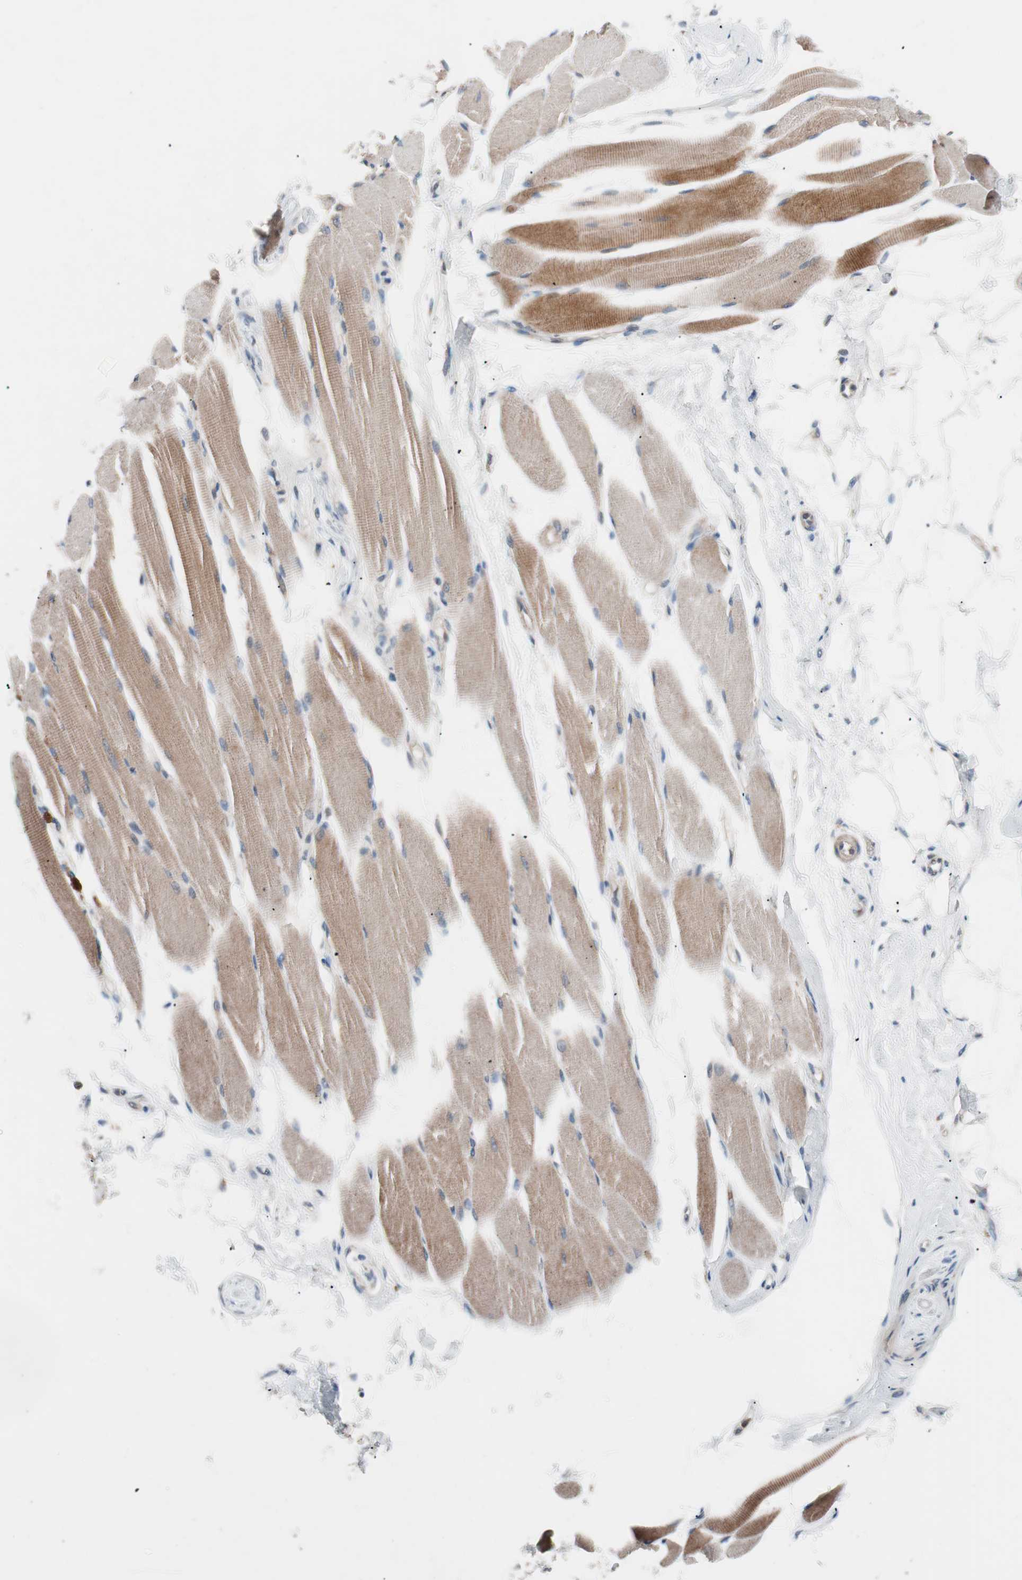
{"staining": {"intensity": "moderate", "quantity": ">75%", "location": "cytoplasmic/membranous"}, "tissue": "skeletal muscle", "cell_type": "Myocytes", "image_type": "normal", "snomed": [{"axis": "morphology", "description": "Normal tissue, NOS"}, {"axis": "topography", "description": "Skeletal muscle"}, {"axis": "topography", "description": "Peripheral nerve tissue"}], "caption": "Benign skeletal muscle shows moderate cytoplasmic/membranous positivity in approximately >75% of myocytes, visualized by immunohistochemistry. (DAB IHC, brown staining for protein, blue staining for nuclei).", "gene": "FAAH", "patient": {"sex": "female", "age": 84}}